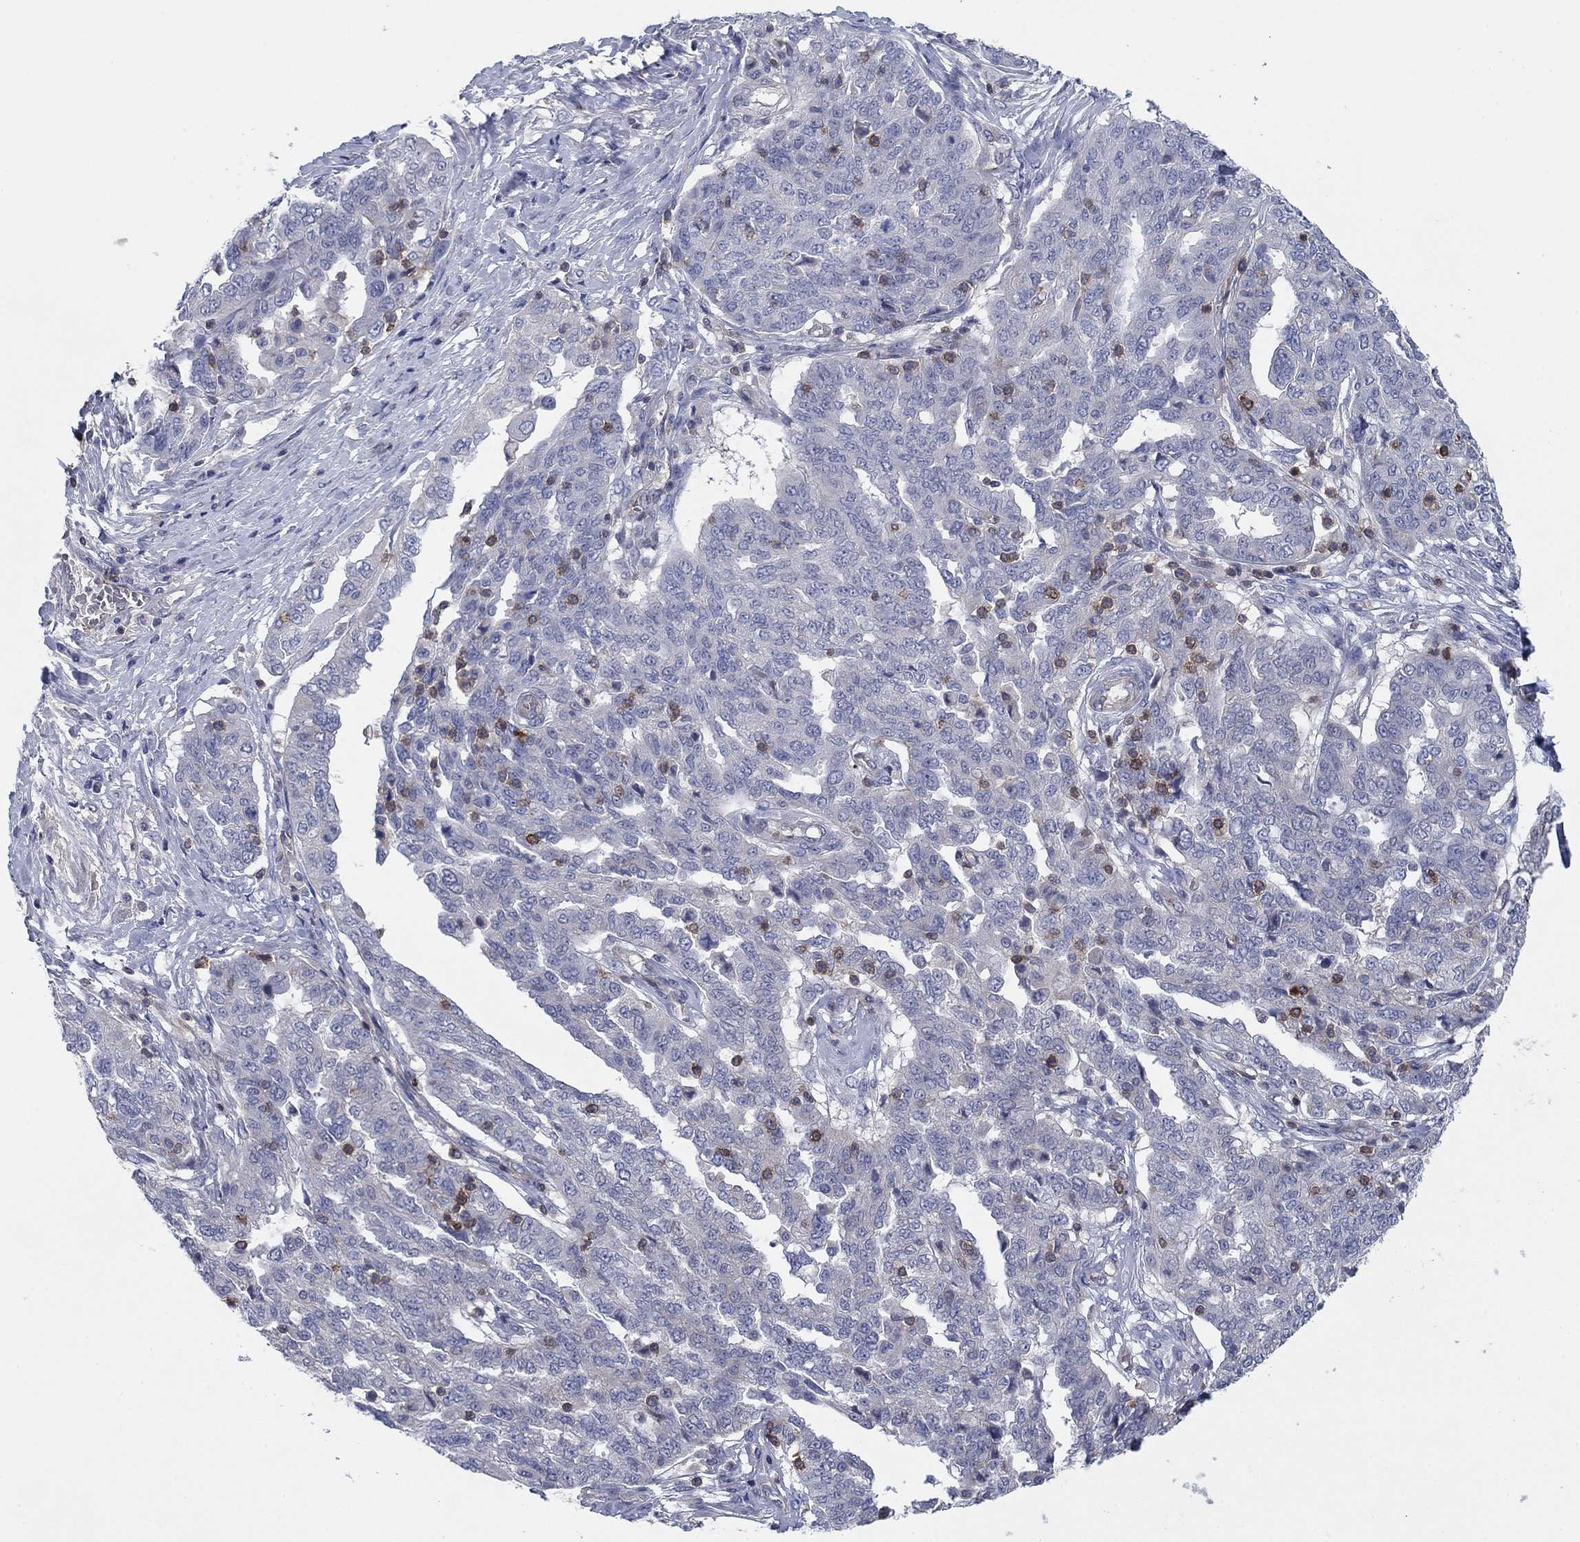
{"staining": {"intensity": "negative", "quantity": "none", "location": "none"}, "tissue": "ovarian cancer", "cell_type": "Tumor cells", "image_type": "cancer", "snomed": [{"axis": "morphology", "description": "Cystadenocarcinoma, serous, NOS"}, {"axis": "topography", "description": "Ovary"}], "caption": "This is an immunohistochemistry histopathology image of human ovarian cancer (serous cystadenocarcinoma). There is no staining in tumor cells.", "gene": "PSD4", "patient": {"sex": "female", "age": 67}}